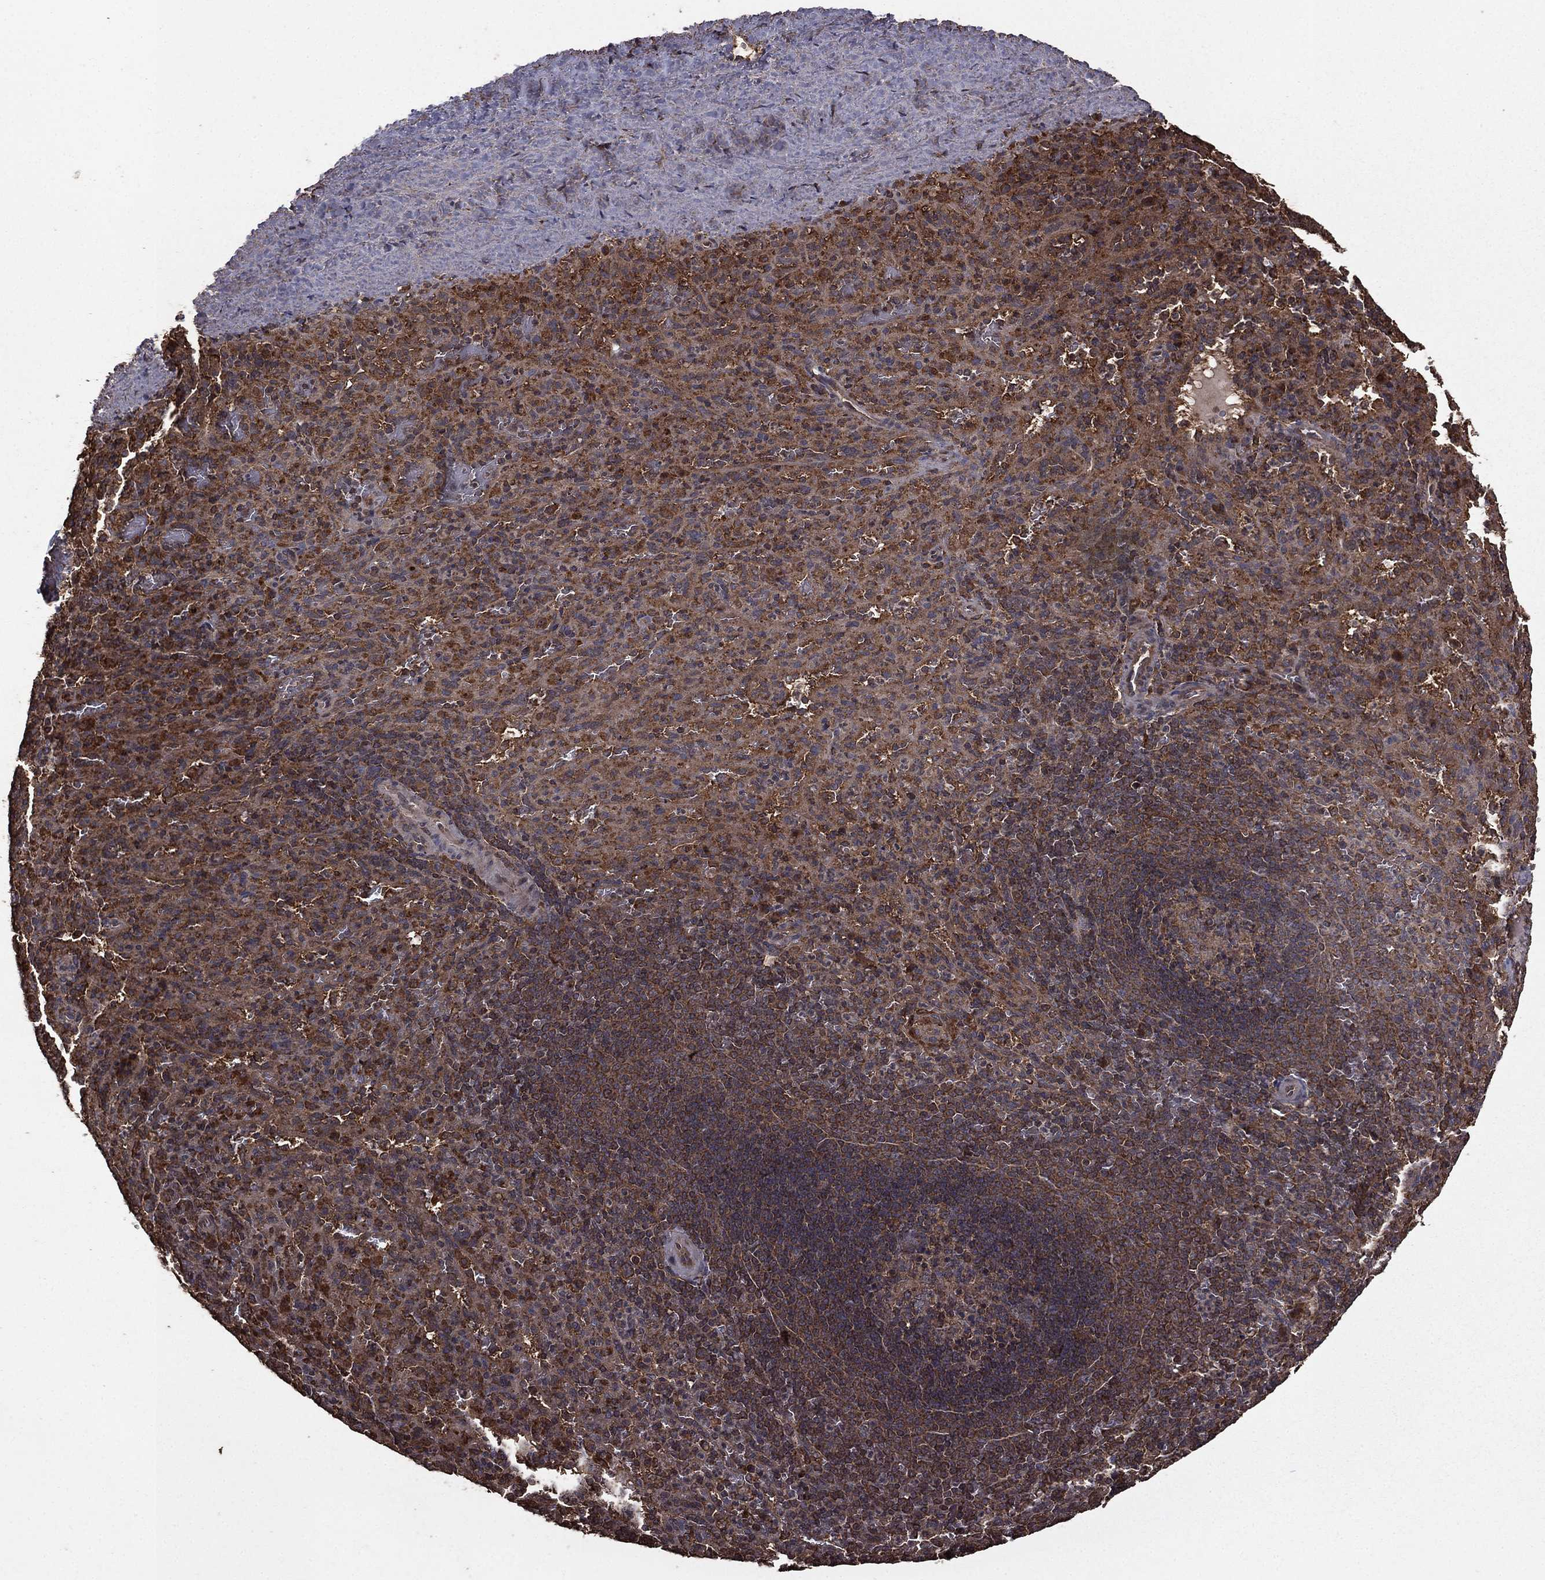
{"staining": {"intensity": "moderate", "quantity": "25%-75%", "location": "cytoplasmic/membranous"}, "tissue": "spleen", "cell_type": "Cells in red pulp", "image_type": "normal", "snomed": [{"axis": "morphology", "description": "Normal tissue, NOS"}, {"axis": "topography", "description": "Spleen"}], "caption": "Immunohistochemical staining of benign human spleen reveals moderate cytoplasmic/membranous protein positivity in approximately 25%-75% of cells in red pulp.", "gene": "BIRC6", "patient": {"sex": "male", "age": 57}}